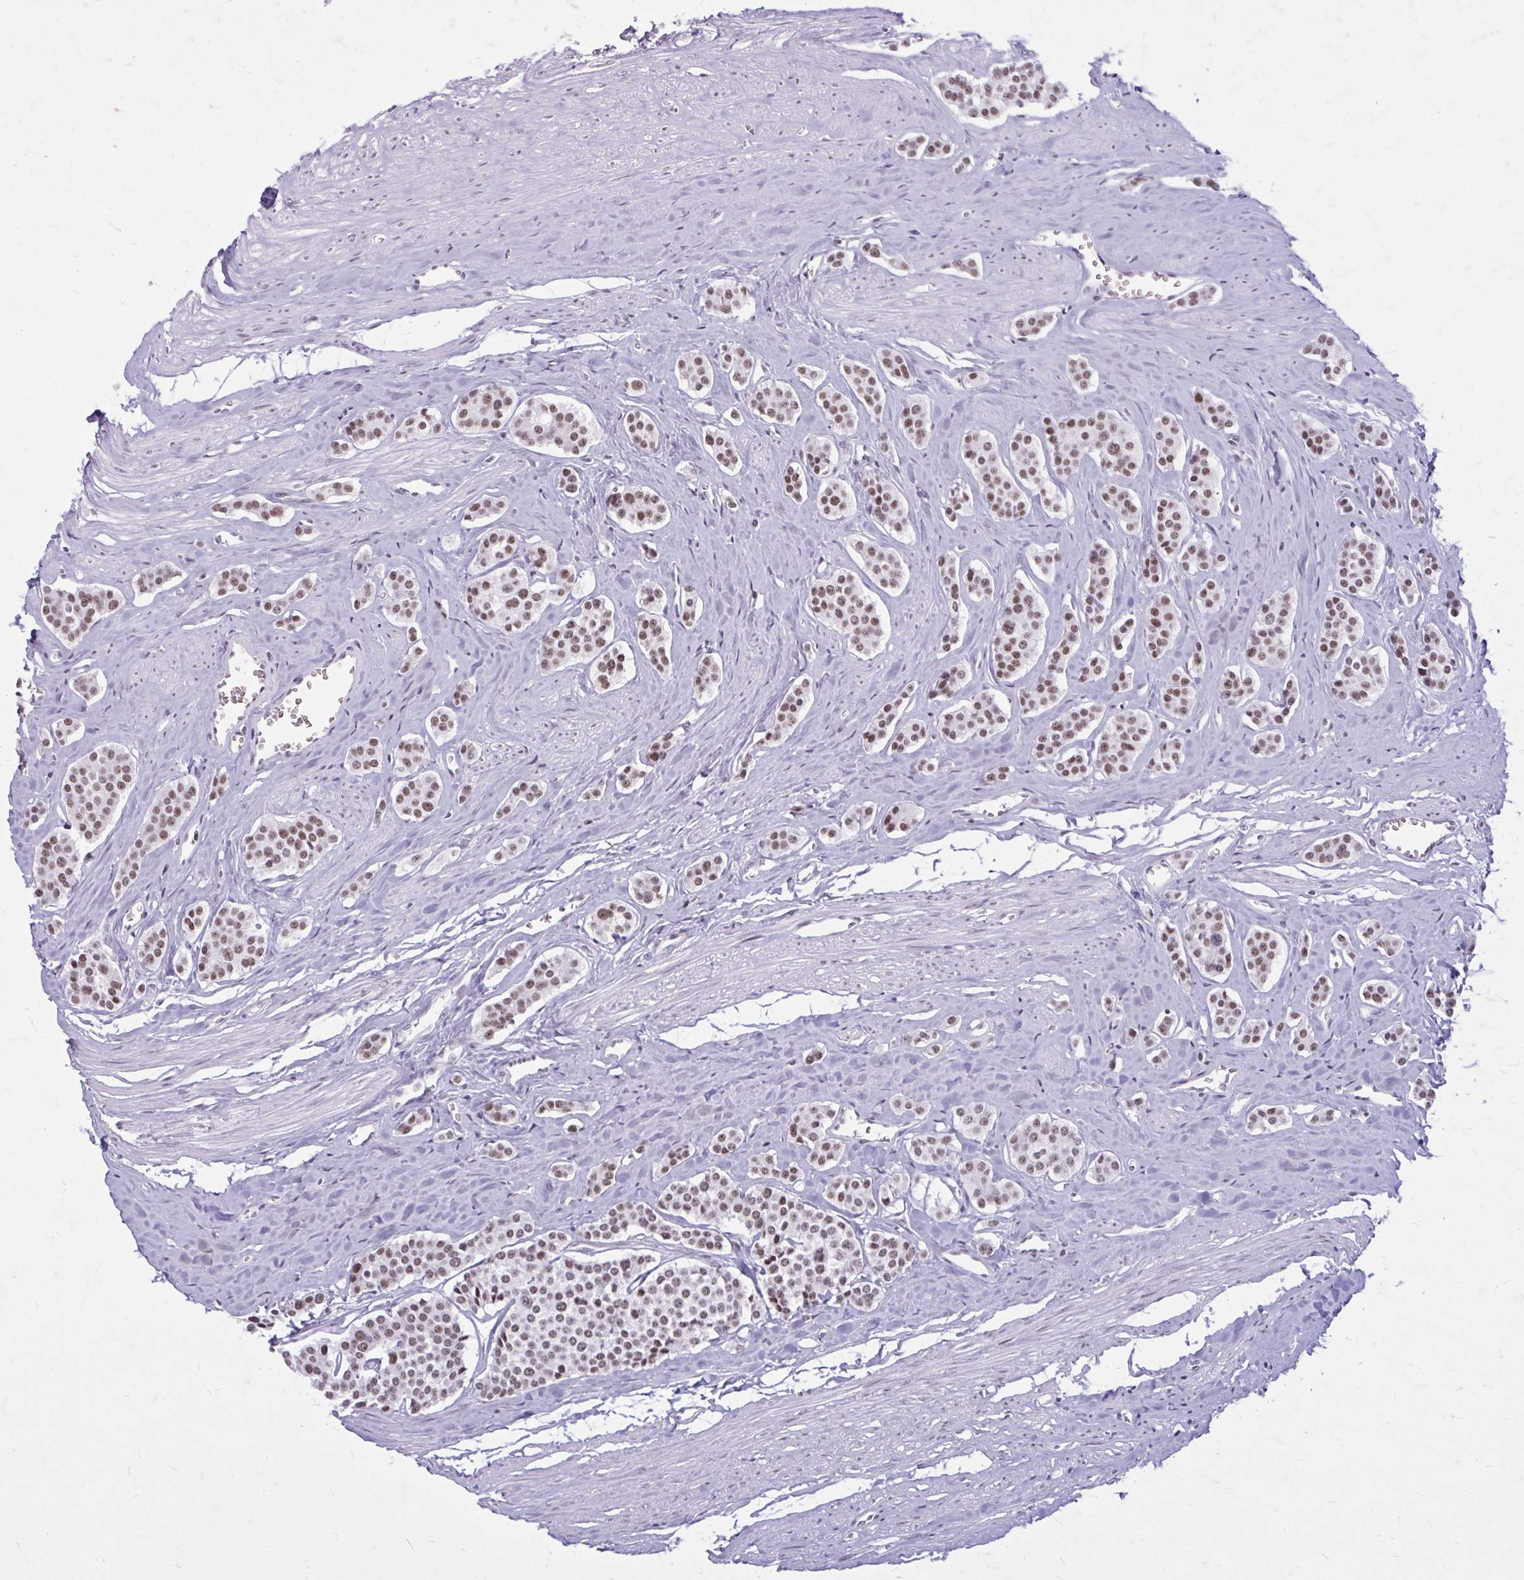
{"staining": {"intensity": "moderate", "quantity": ">75%", "location": "nuclear"}, "tissue": "carcinoid", "cell_type": "Tumor cells", "image_type": "cancer", "snomed": [{"axis": "morphology", "description": "Carcinoid, malignant, NOS"}, {"axis": "topography", "description": "Small intestine"}], "caption": "This is an image of immunohistochemistry (IHC) staining of carcinoid (malignant), which shows moderate expression in the nuclear of tumor cells.", "gene": "PABIR1", "patient": {"sex": "male", "age": 60}}